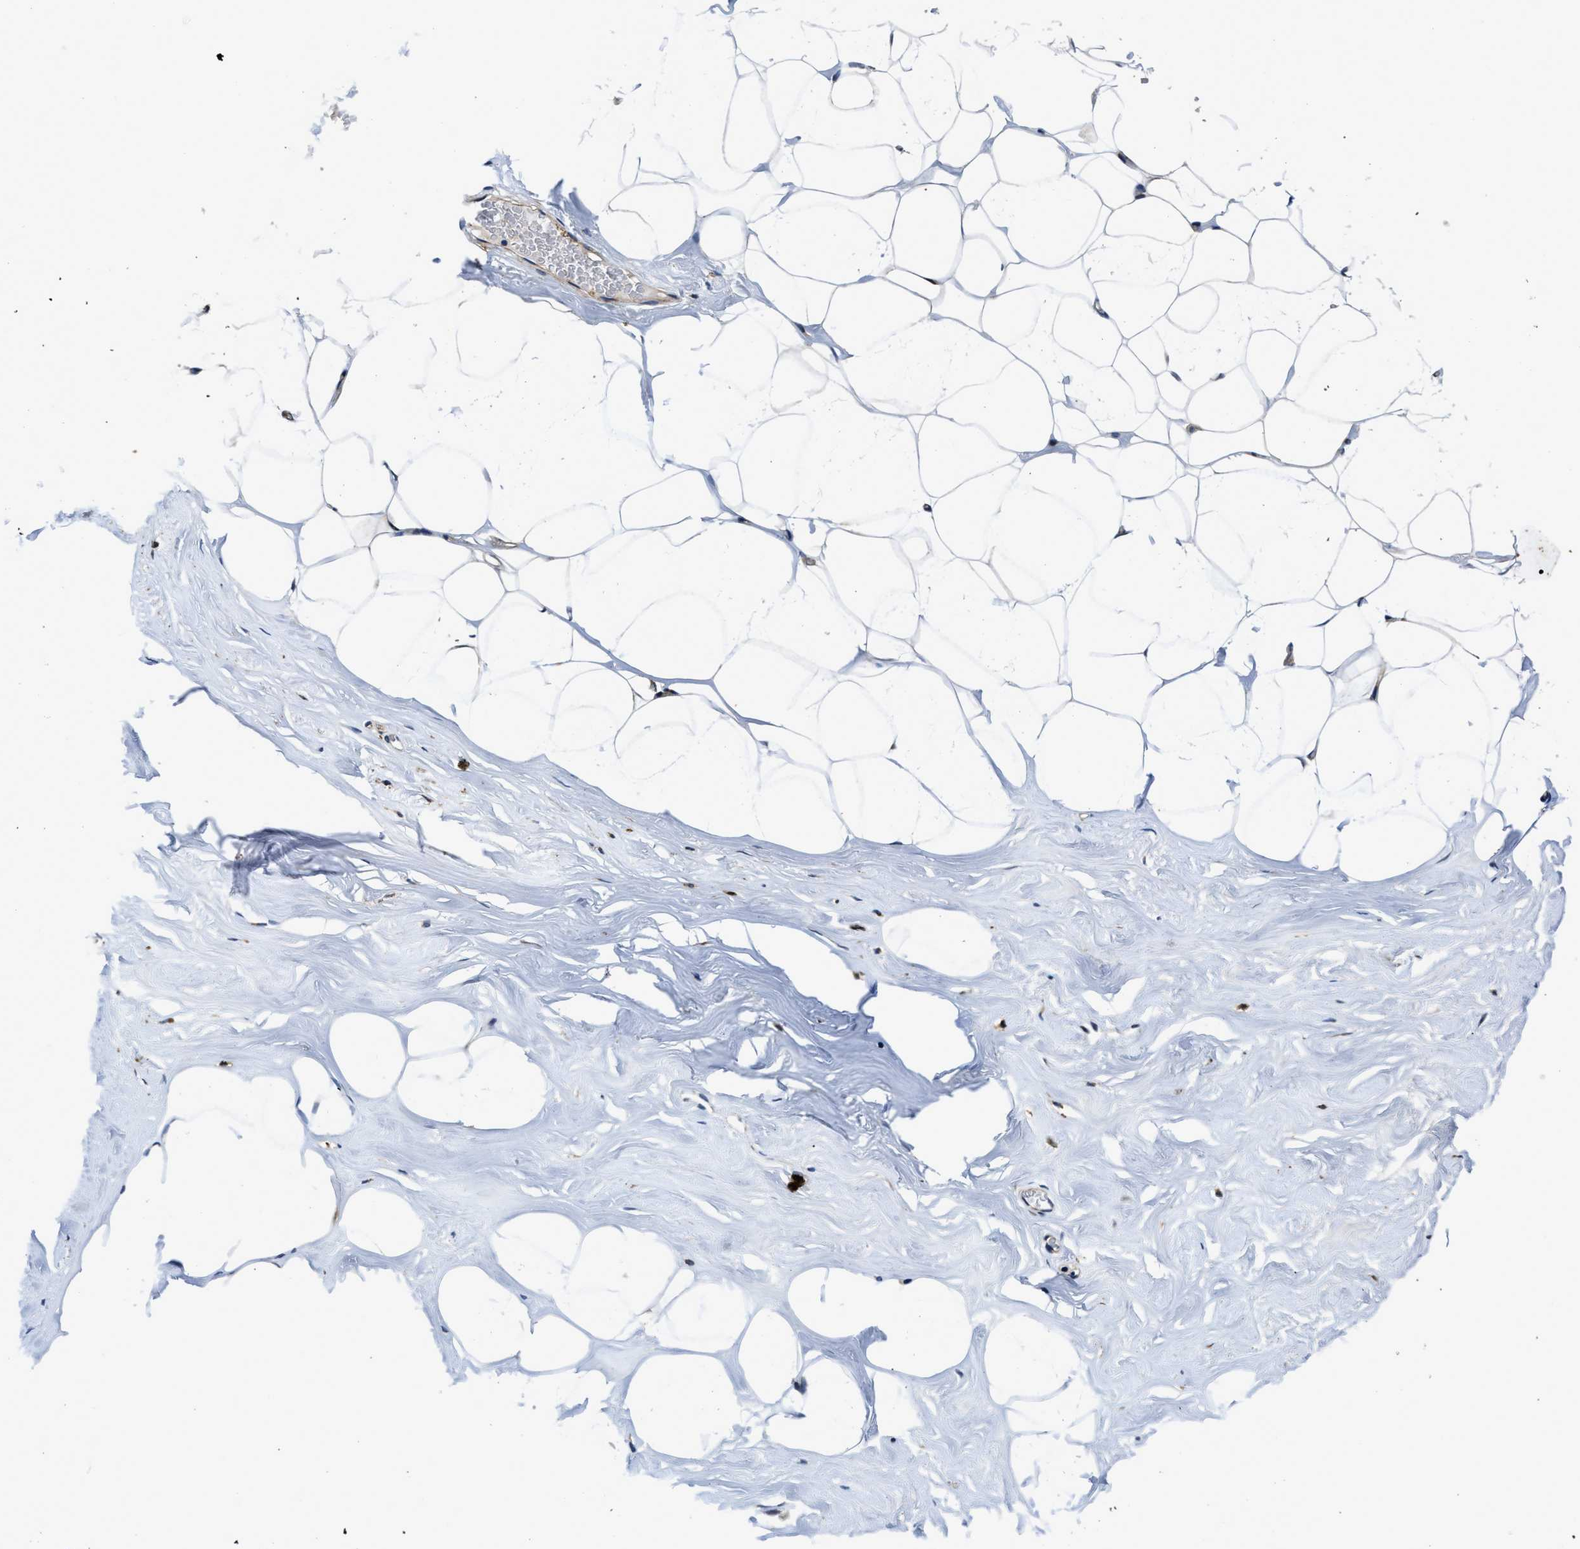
{"staining": {"intensity": "weak", "quantity": "25%-75%", "location": "cytoplasmic/membranous"}, "tissue": "adipose tissue", "cell_type": "Adipocytes", "image_type": "normal", "snomed": [{"axis": "morphology", "description": "Normal tissue, NOS"}, {"axis": "morphology", "description": "Fibrosis, NOS"}, {"axis": "topography", "description": "Breast"}, {"axis": "topography", "description": "Adipose tissue"}], "caption": "Approximately 25%-75% of adipocytes in unremarkable adipose tissue show weak cytoplasmic/membranous protein staining as visualized by brown immunohistochemical staining.", "gene": "C2orf66", "patient": {"sex": "female", "age": 39}}